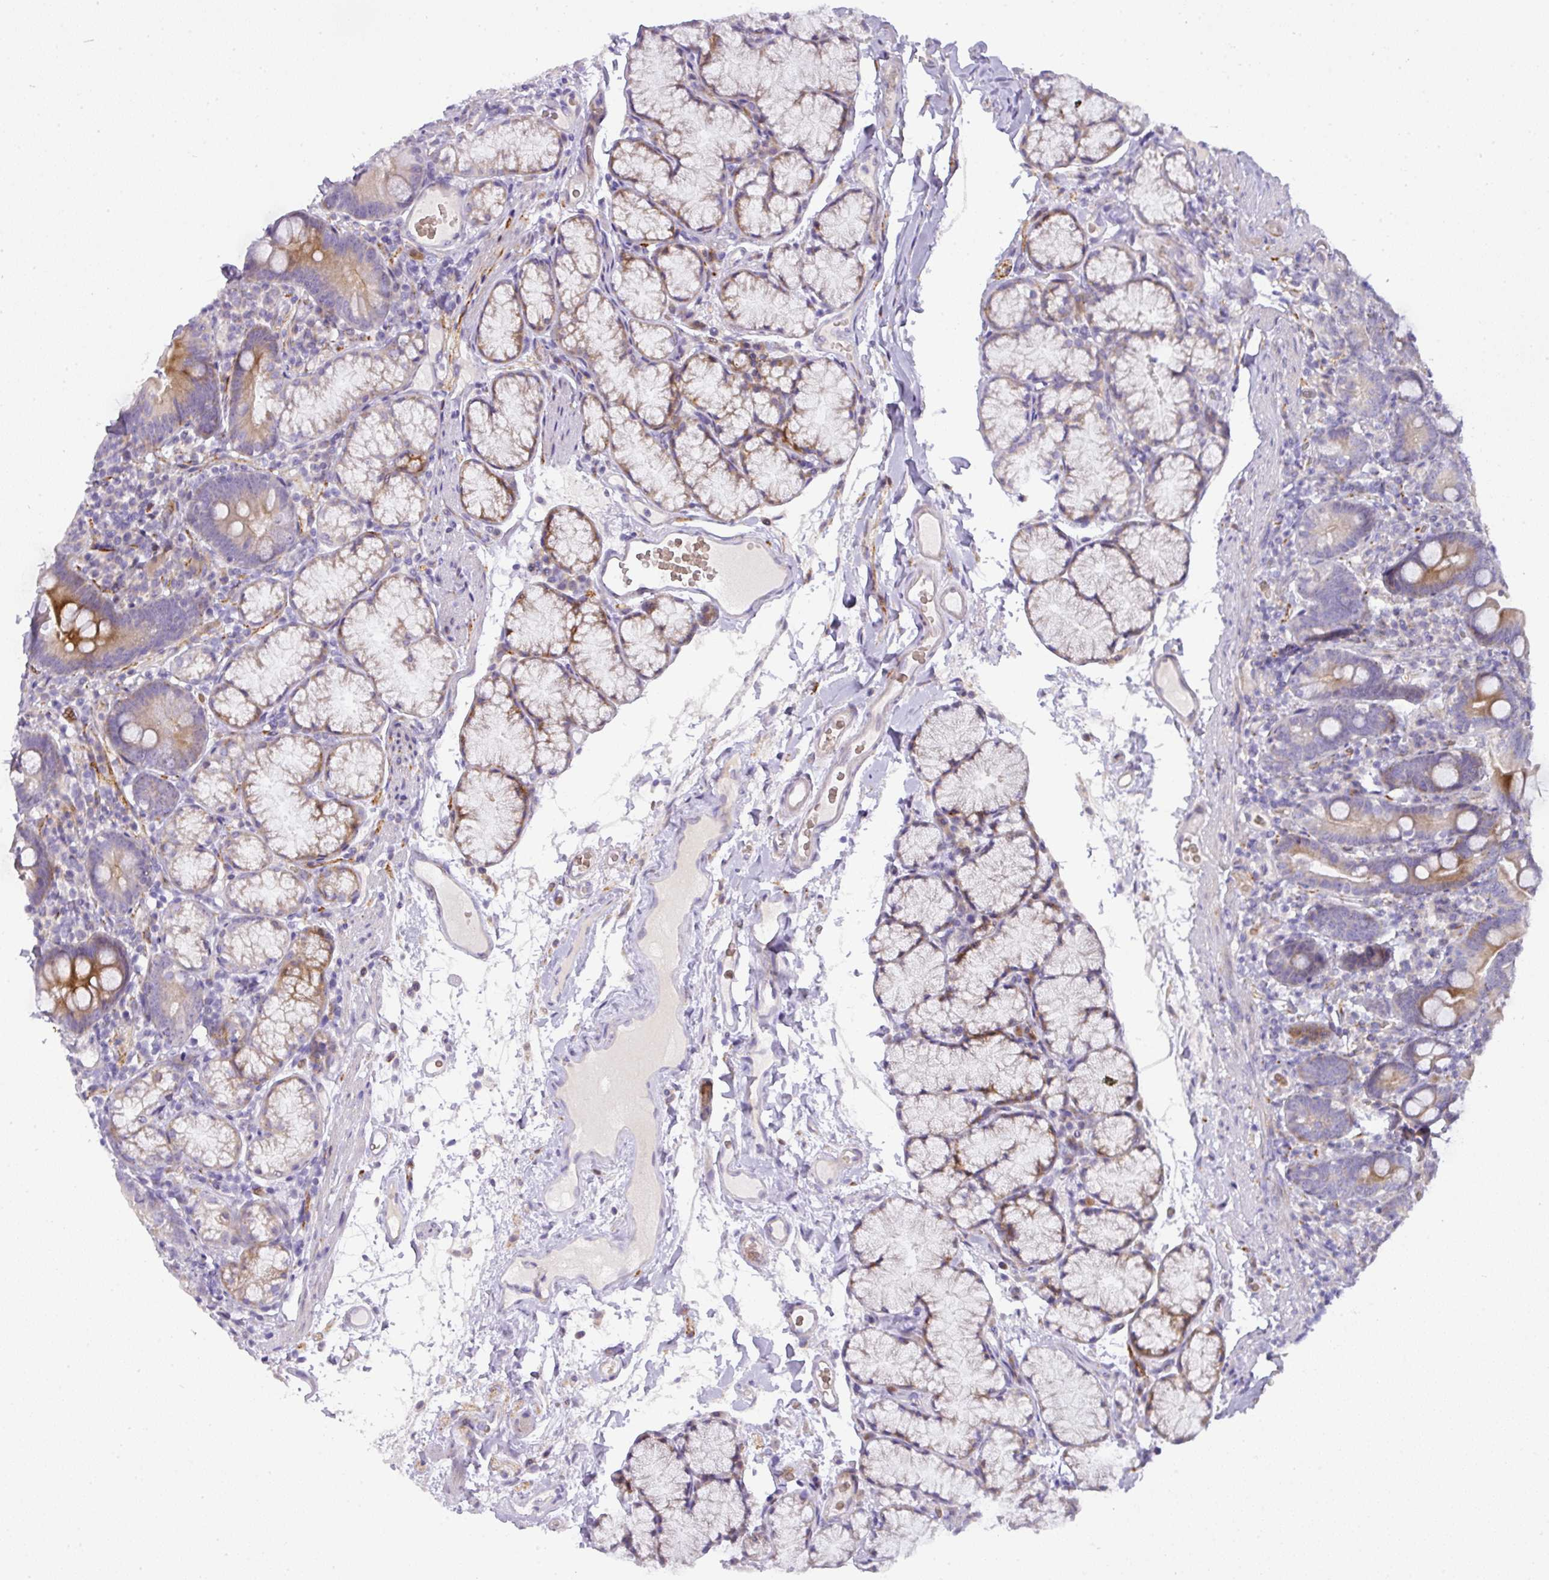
{"staining": {"intensity": "moderate", "quantity": "25%-75%", "location": "cytoplasmic/membranous"}, "tissue": "duodenum", "cell_type": "Glandular cells", "image_type": "normal", "snomed": [{"axis": "morphology", "description": "Normal tissue, NOS"}, {"axis": "topography", "description": "Duodenum"}], "caption": "Approximately 25%-75% of glandular cells in unremarkable human duodenum demonstrate moderate cytoplasmic/membranous protein staining as visualized by brown immunohistochemical staining.", "gene": "ATP6V1F", "patient": {"sex": "female", "age": 67}}